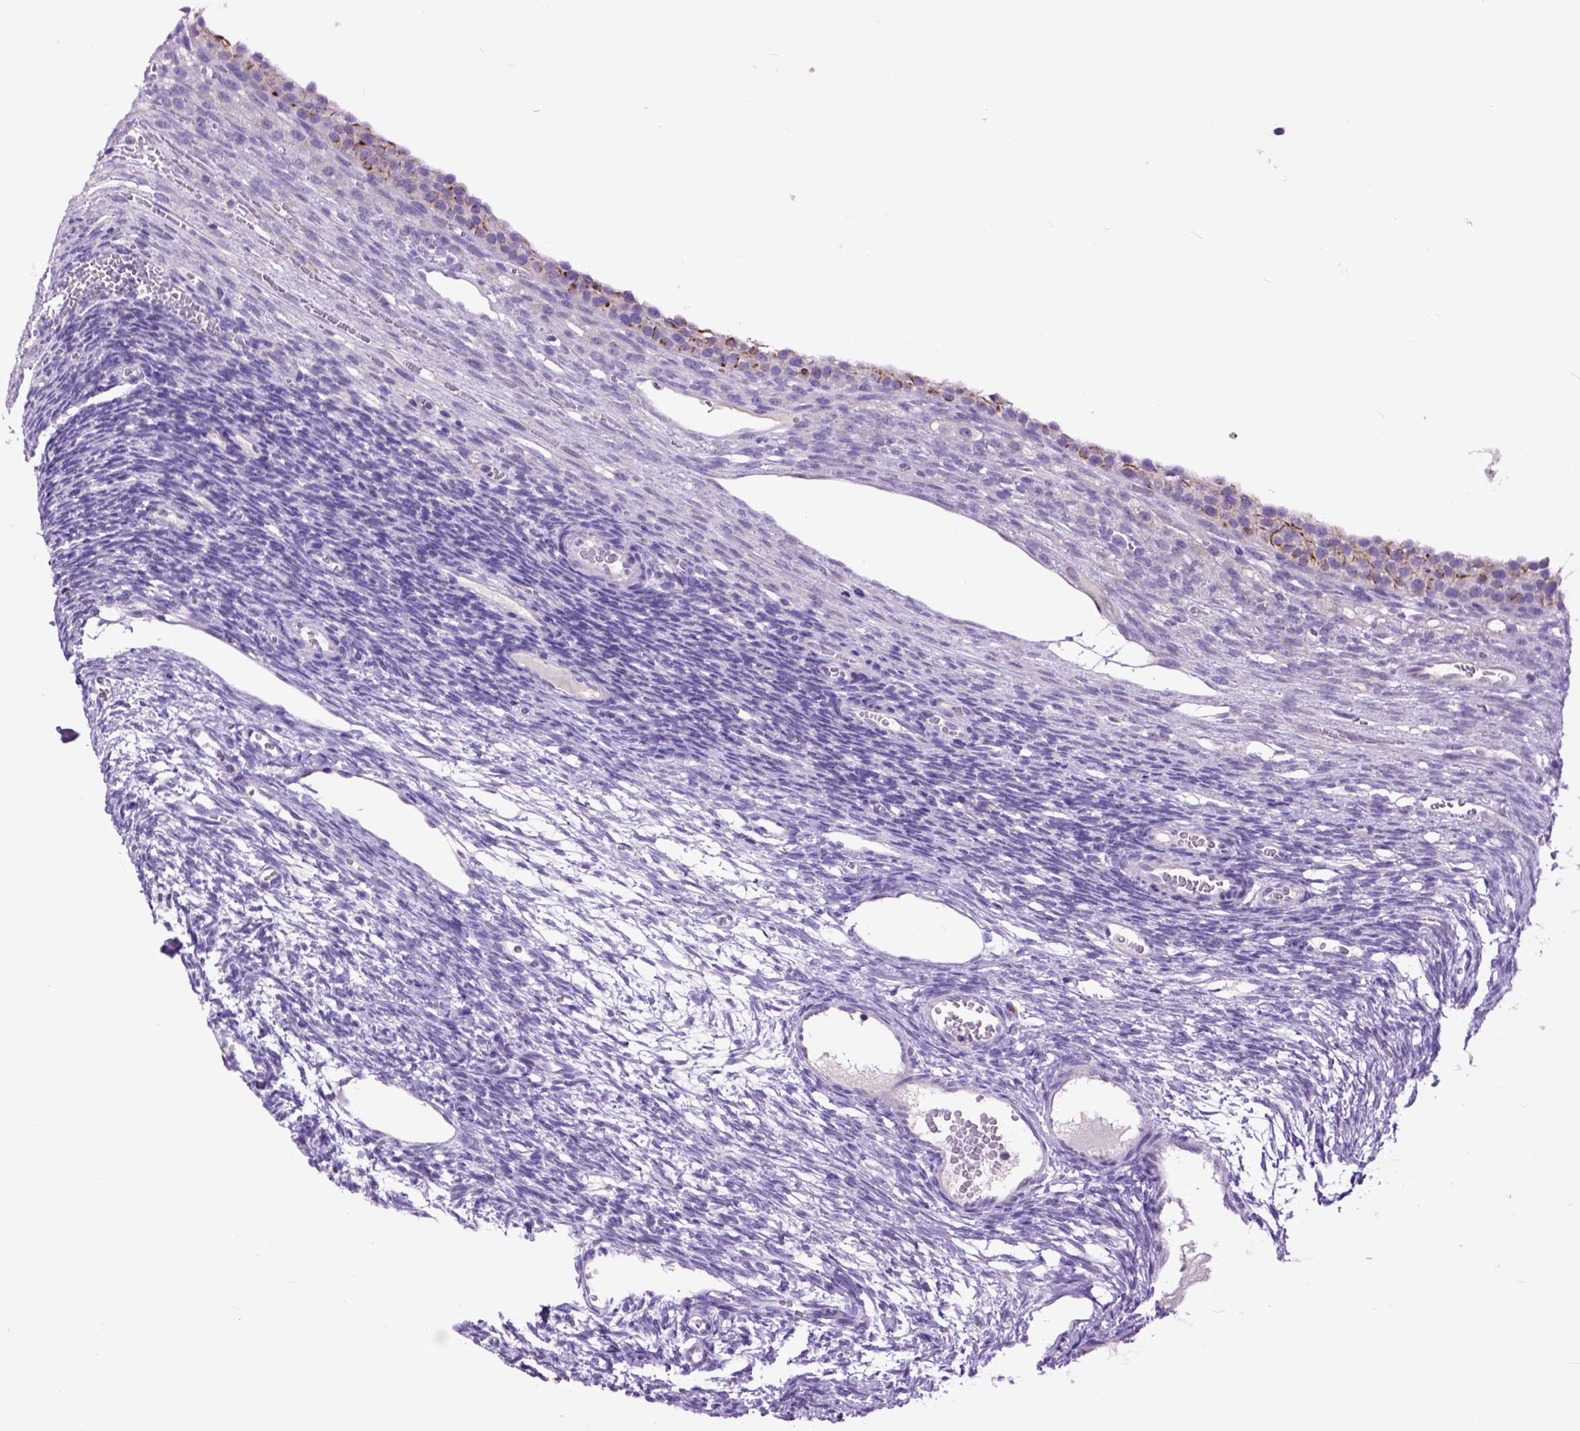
{"staining": {"intensity": "negative", "quantity": "none", "location": "none"}, "tissue": "ovary", "cell_type": "Follicle cells", "image_type": "normal", "snomed": [{"axis": "morphology", "description": "Normal tissue, NOS"}, {"axis": "topography", "description": "Ovary"}], "caption": "Ovary stained for a protein using IHC shows no staining follicle cells.", "gene": "RAB25", "patient": {"sex": "female", "age": 34}}